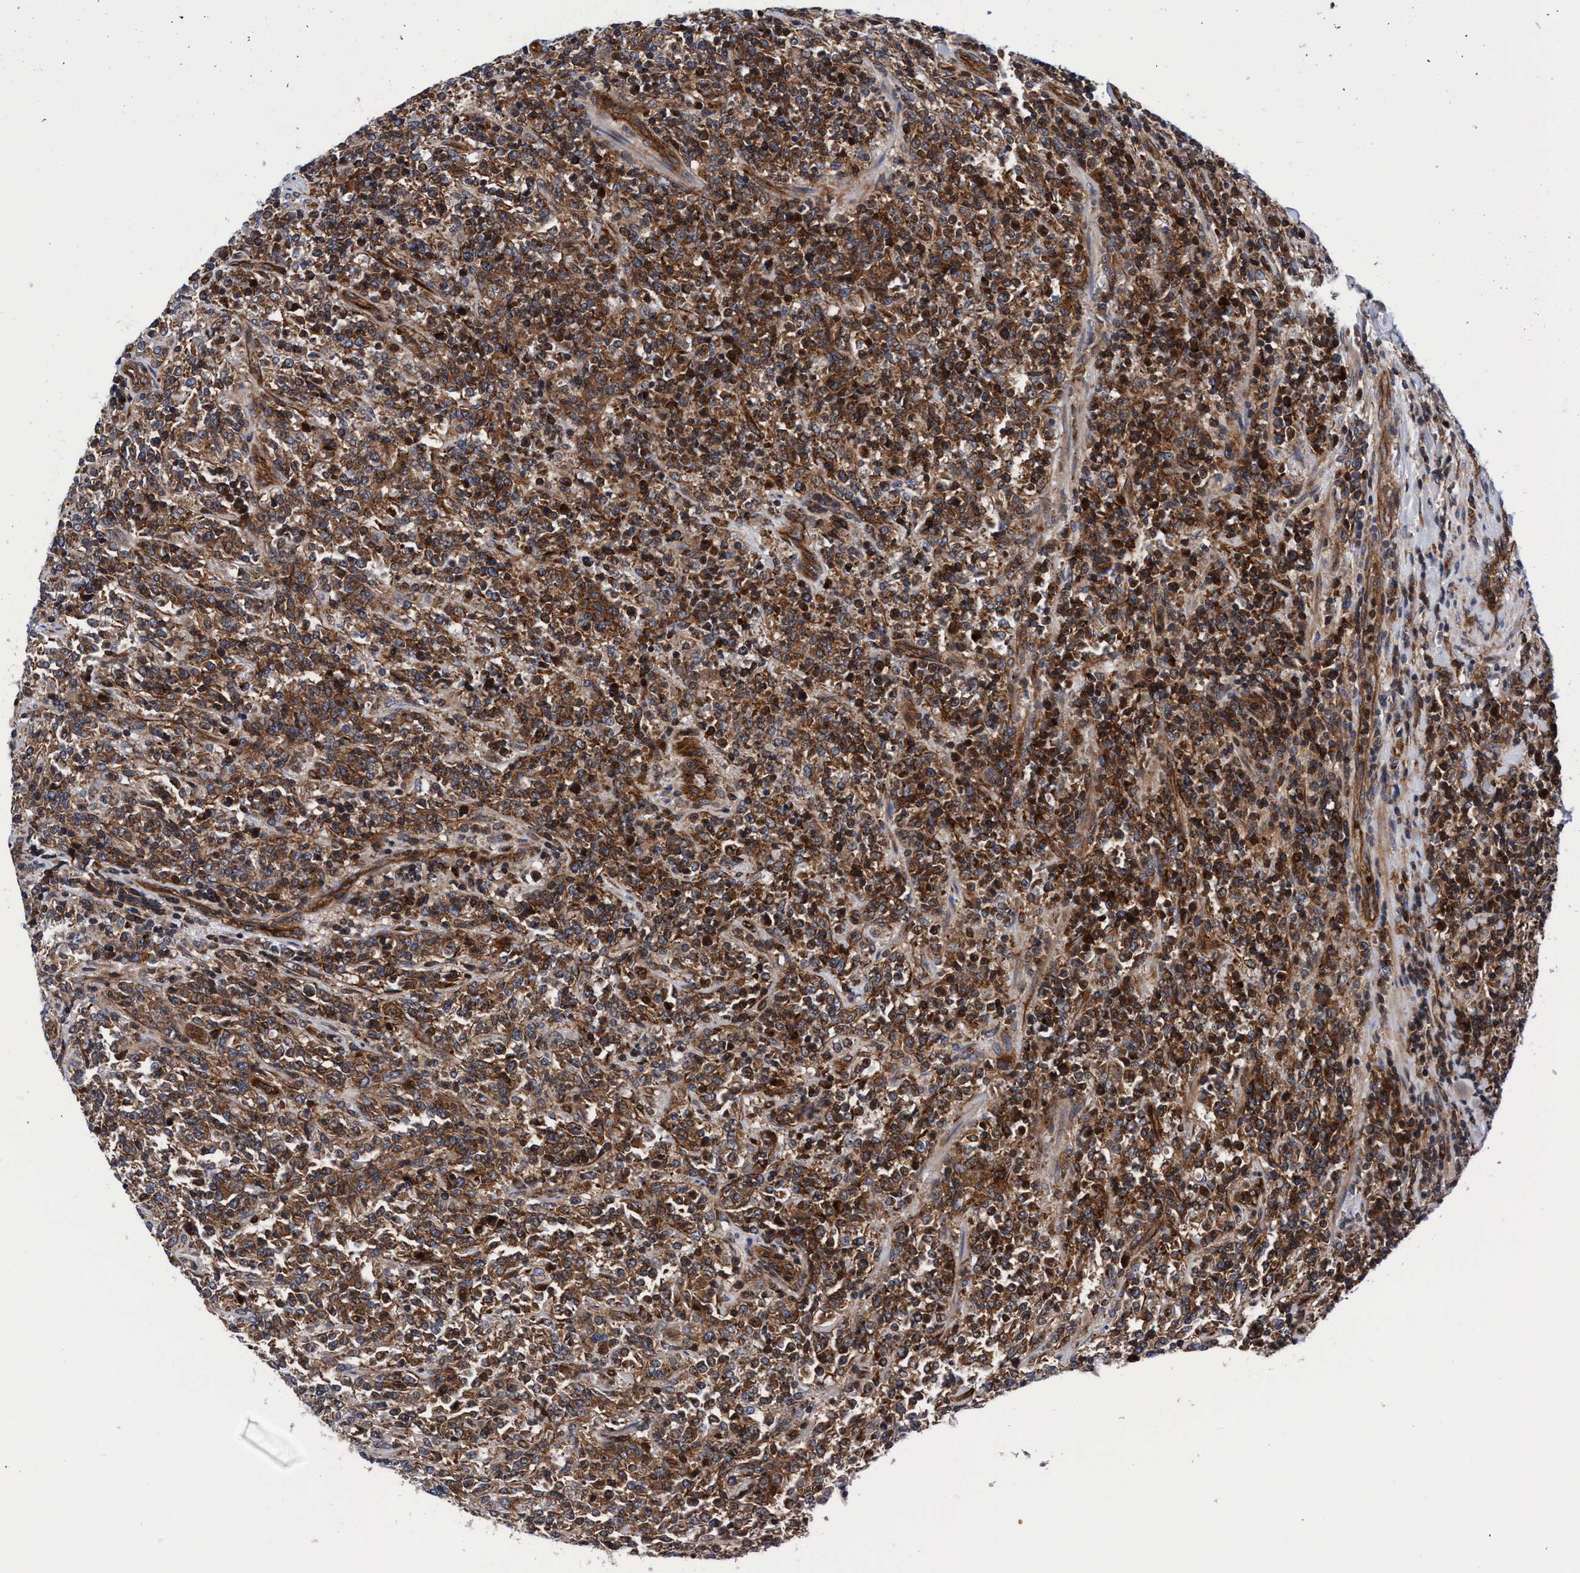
{"staining": {"intensity": "strong", "quantity": ">75%", "location": "cytoplasmic/membranous"}, "tissue": "lymphoma", "cell_type": "Tumor cells", "image_type": "cancer", "snomed": [{"axis": "morphology", "description": "Malignant lymphoma, non-Hodgkin's type, High grade"}, {"axis": "topography", "description": "Soft tissue"}], "caption": "This histopathology image shows malignant lymphoma, non-Hodgkin's type (high-grade) stained with IHC to label a protein in brown. The cytoplasmic/membranous of tumor cells show strong positivity for the protein. Nuclei are counter-stained blue.", "gene": "MCM3AP", "patient": {"sex": "male", "age": 18}}